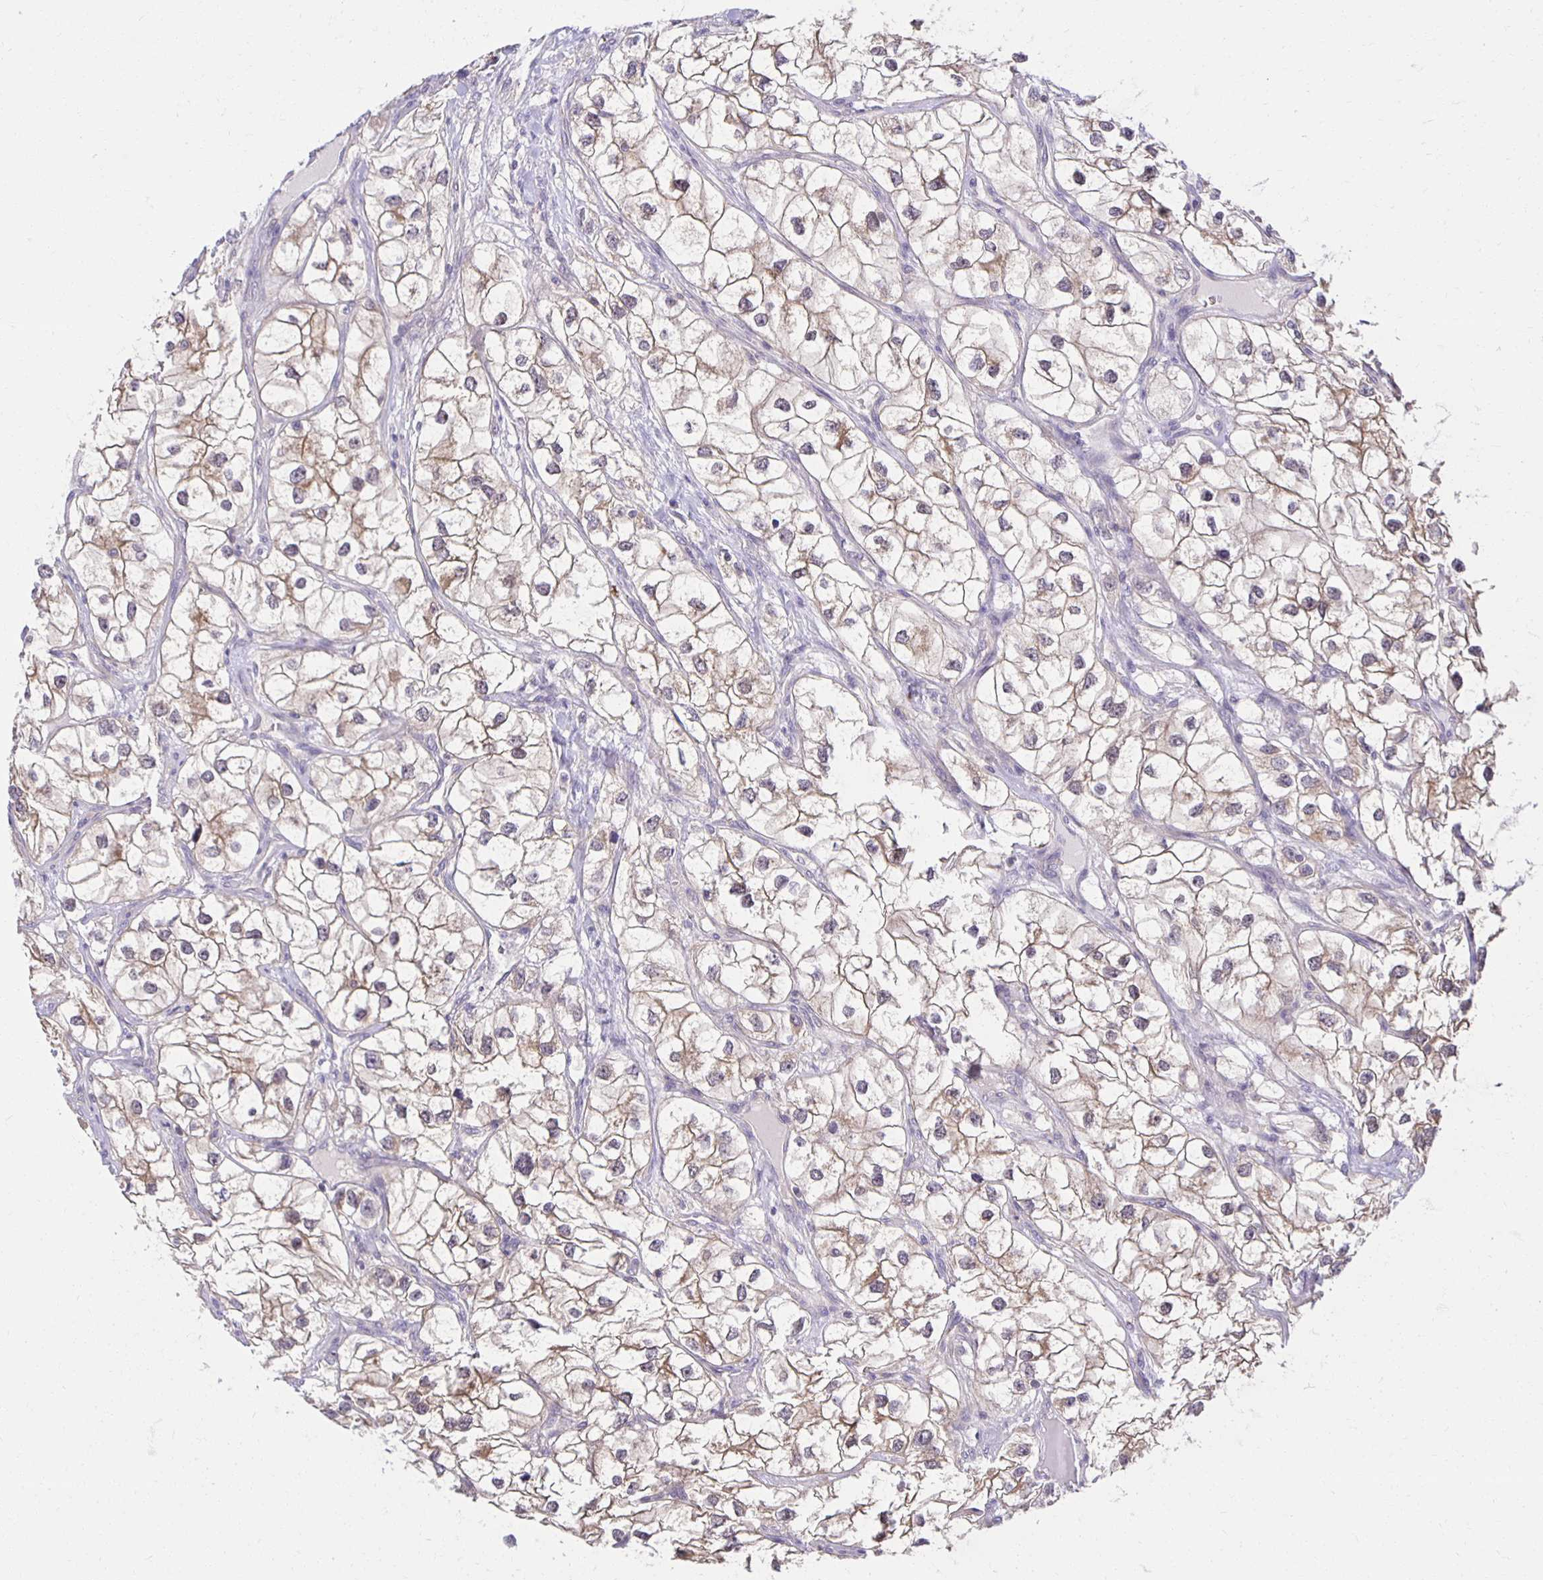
{"staining": {"intensity": "weak", "quantity": ">75%", "location": "cytoplasmic/membranous"}, "tissue": "renal cancer", "cell_type": "Tumor cells", "image_type": "cancer", "snomed": [{"axis": "morphology", "description": "Adenocarcinoma, NOS"}, {"axis": "topography", "description": "Kidney"}], "caption": "A histopathology image showing weak cytoplasmic/membranous positivity in about >75% of tumor cells in renal adenocarcinoma, as visualized by brown immunohistochemical staining.", "gene": "MIEN1", "patient": {"sex": "male", "age": 59}}